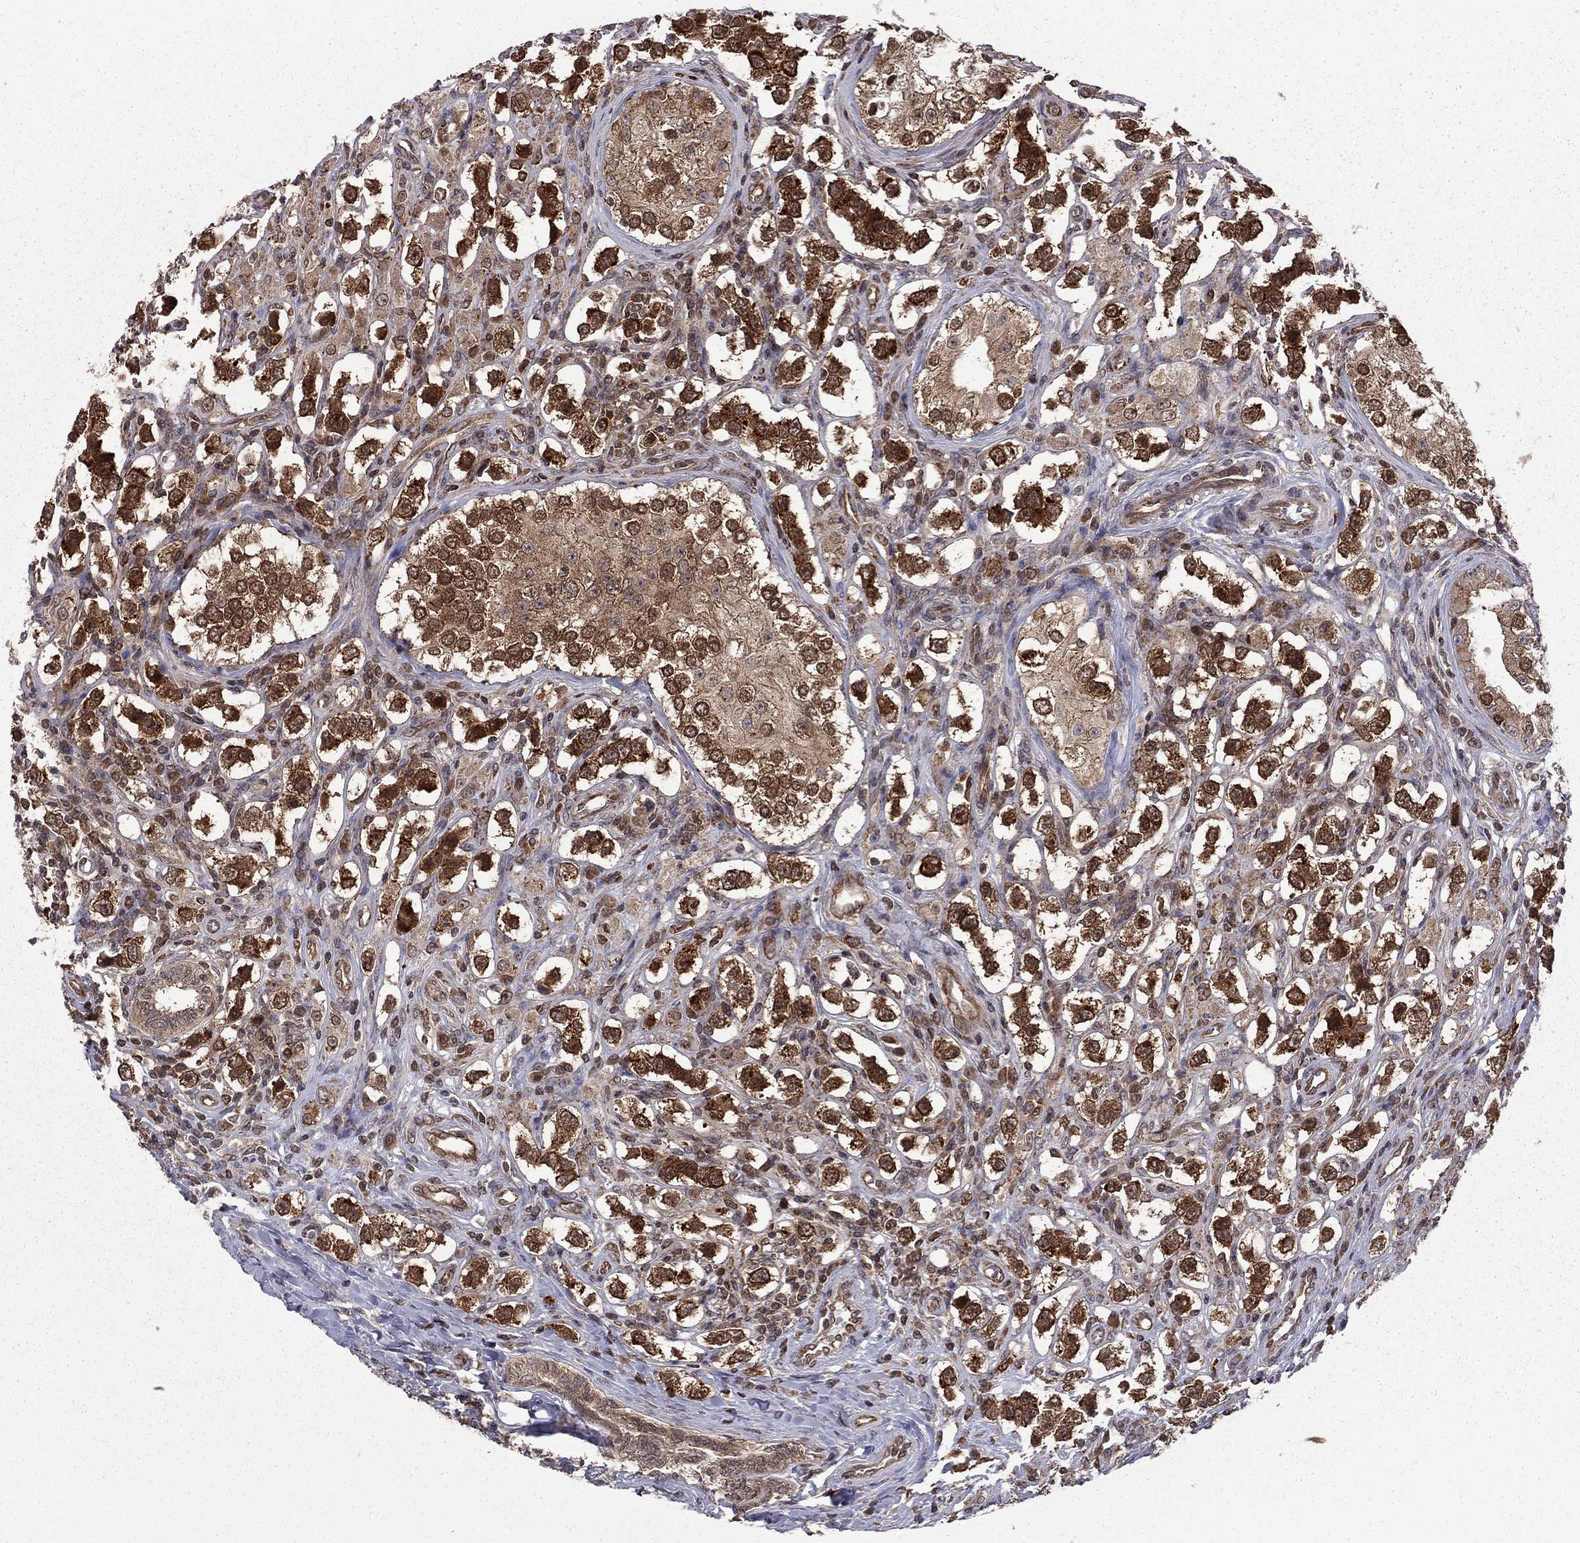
{"staining": {"intensity": "strong", "quantity": ">75%", "location": "cytoplasmic/membranous"}, "tissue": "testis cancer", "cell_type": "Tumor cells", "image_type": "cancer", "snomed": [{"axis": "morphology", "description": "Seminoma, NOS"}, {"axis": "topography", "description": "Testis"}], "caption": "About >75% of tumor cells in human testis cancer (seminoma) exhibit strong cytoplasmic/membranous protein expression as visualized by brown immunohistochemical staining.", "gene": "NAA50", "patient": {"sex": "male", "age": 37}}